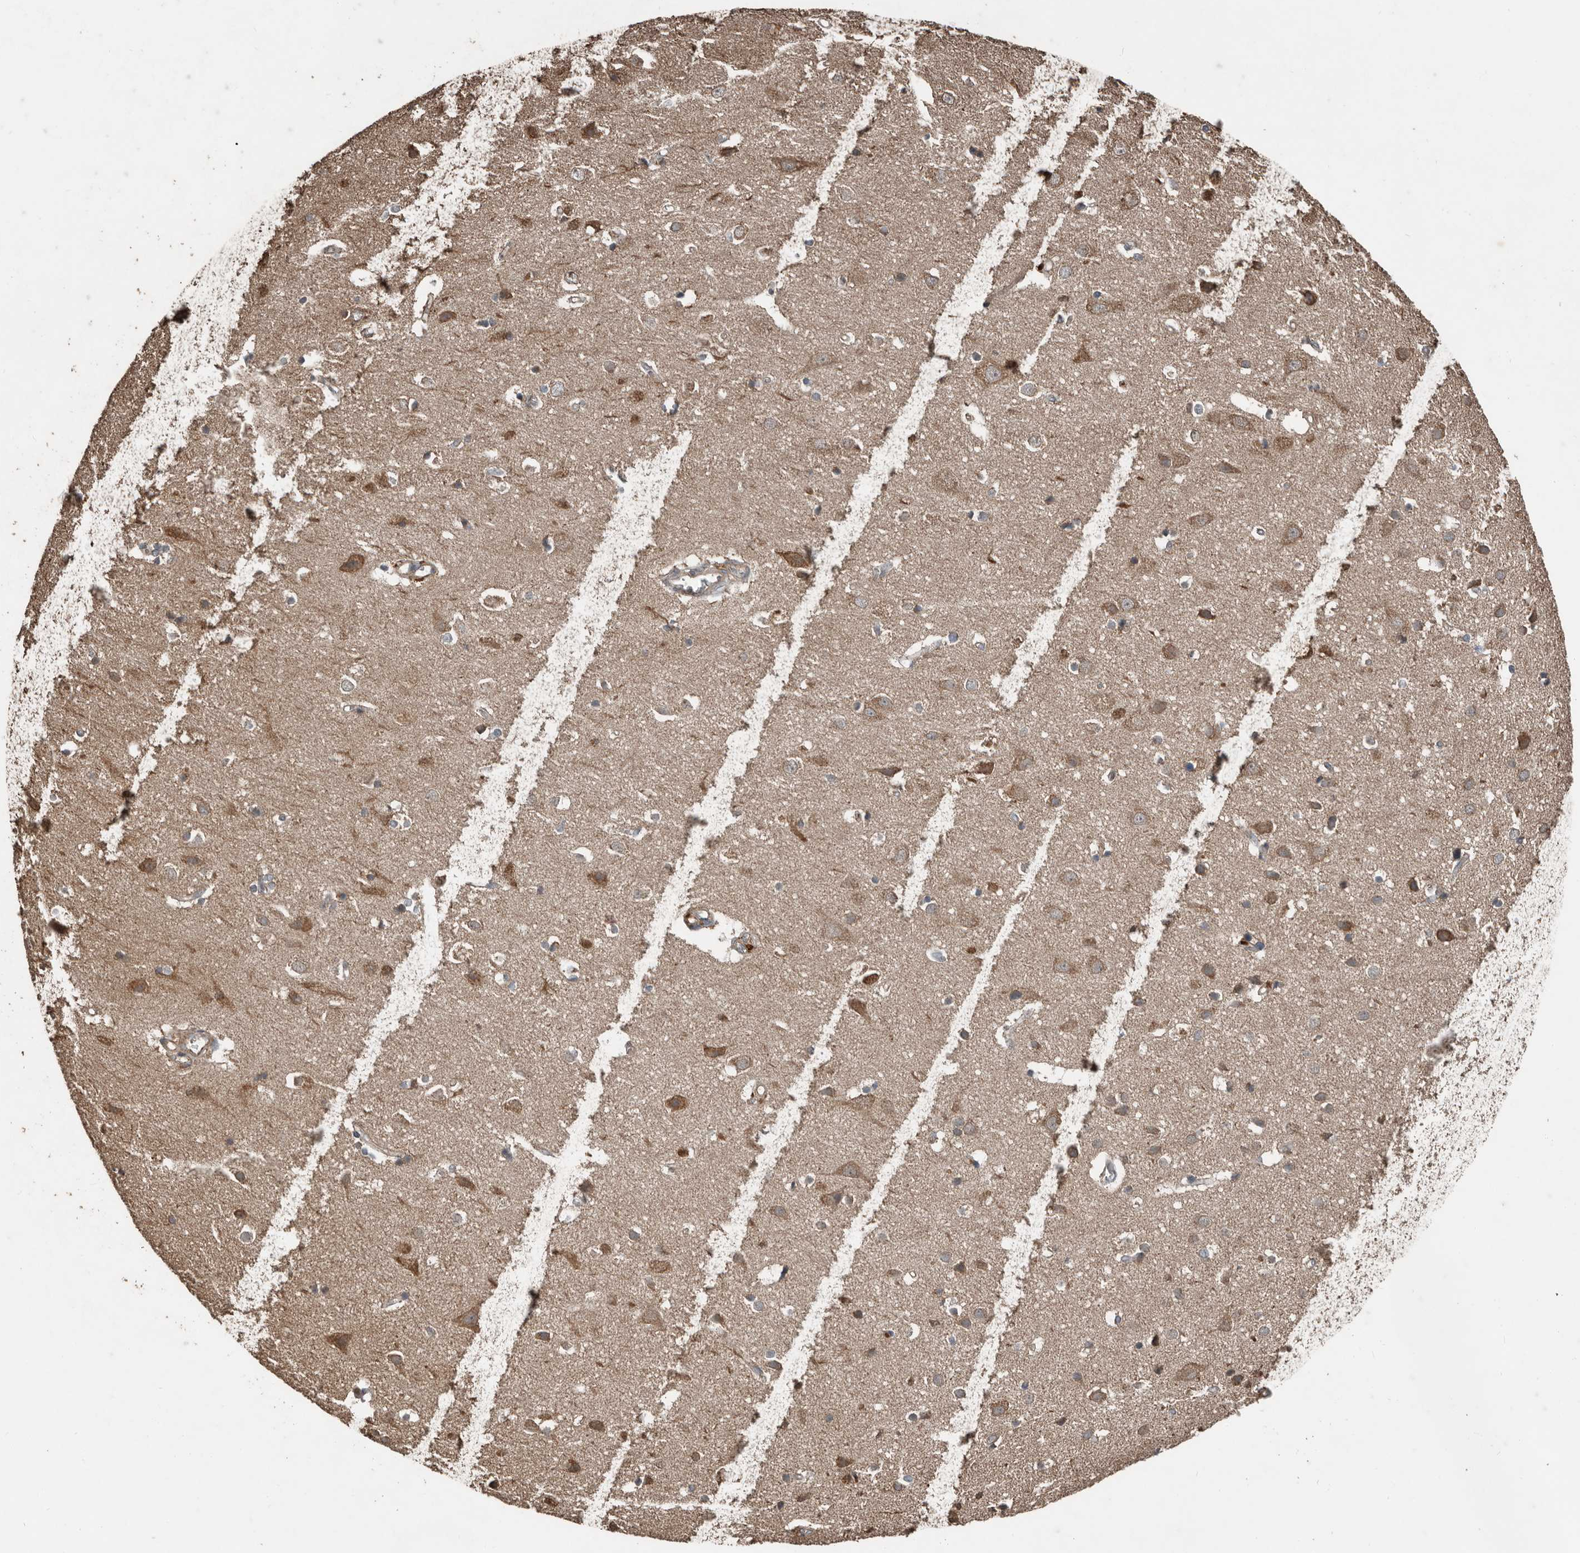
{"staining": {"intensity": "moderate", "quantity": "25%-75%", "location": "cytoplasmic/membranous"}, "tissue": "cerebral cortex", "cell_type": "Endothelial cells", "image_type": "normal", "snomed": [{"axis": "morphology", "description": "Normal tissue, NOS"}, {"axis": "topography", "description": "Cerebral cortex"}], "caption": "Approximately 25%-75% of endothelial cells in normal cerebral cortex exhibit moderate cytoplasmic/membranous protein staining as visualized by brown immunohistochemical staining.", "gene": "RNF207", "patient": {"sex": "male", "age": 54}}